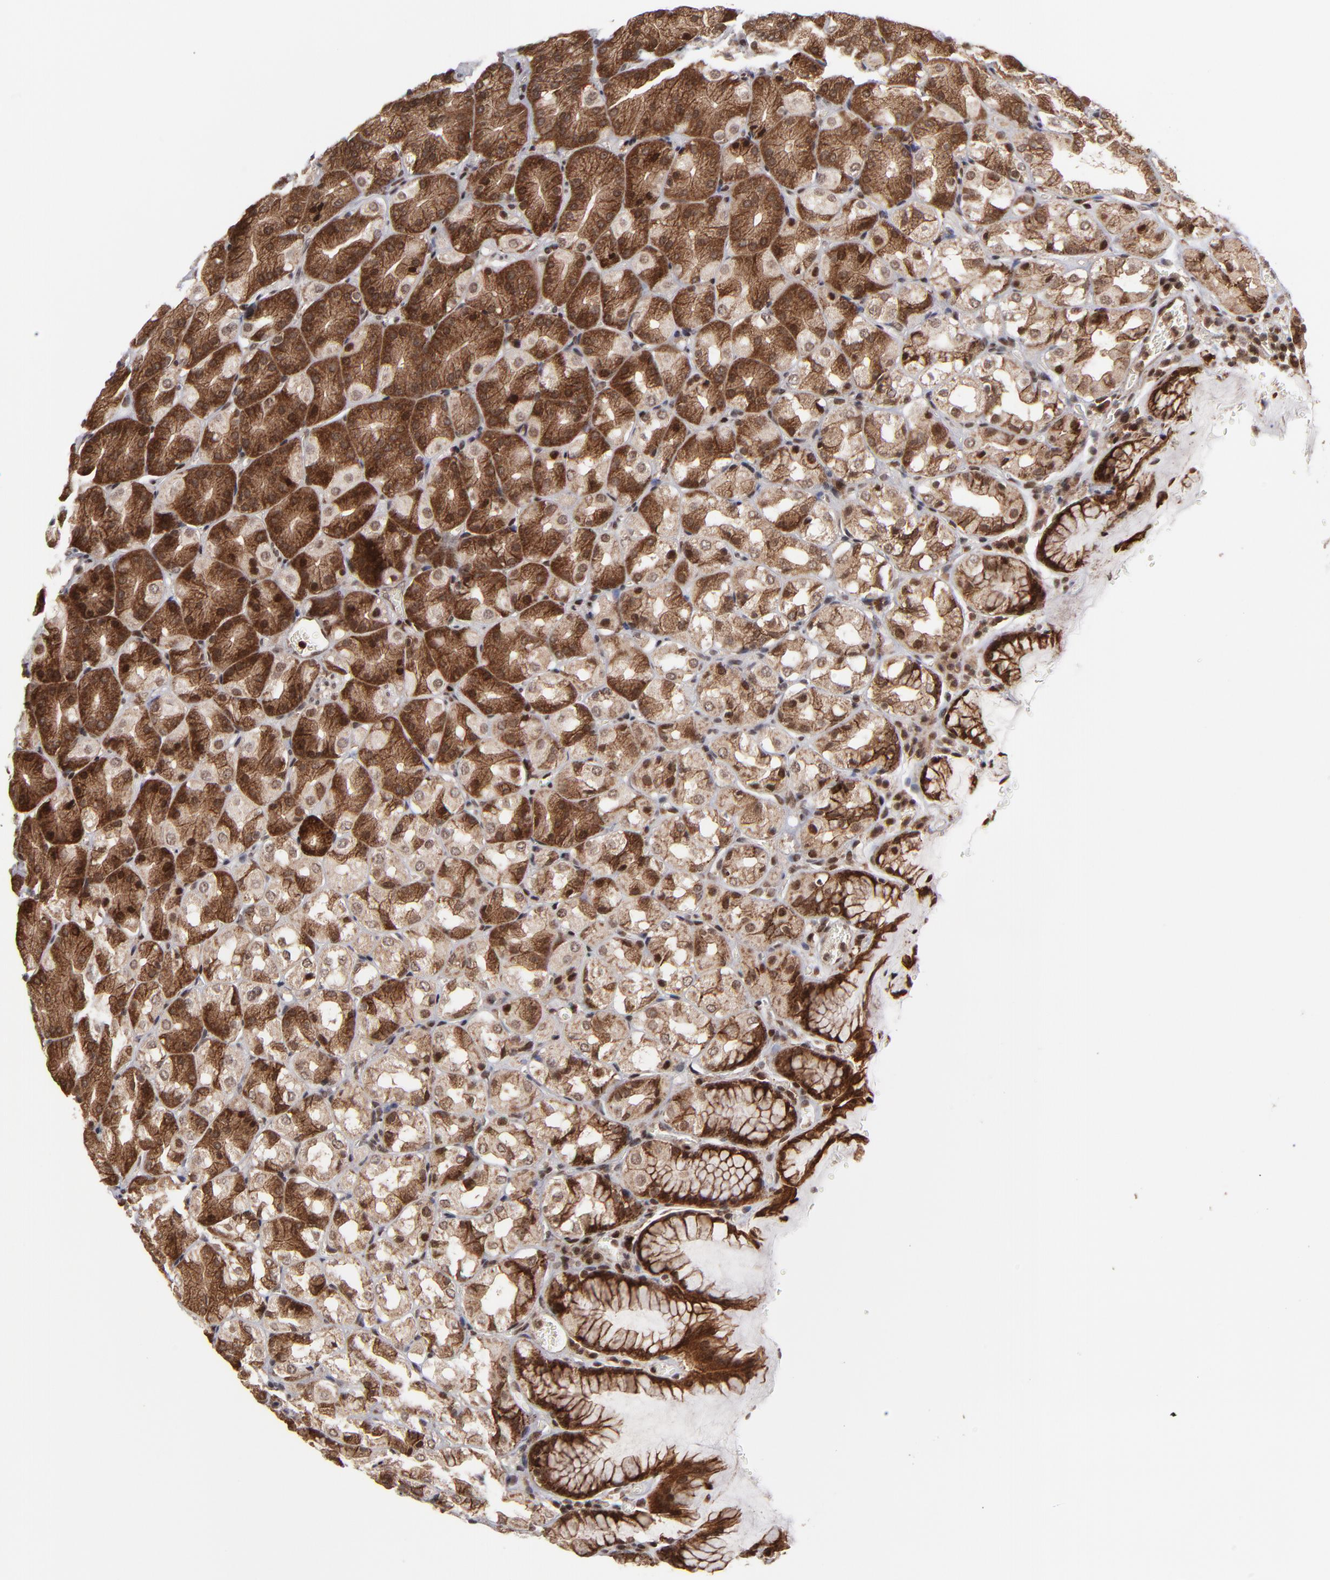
{"staining": {"intensity": "strong", "quantity": ">75%", "location": "cytoplasmic/membranous,nuclear"}, "tissue": "stomach", "cell_type": "Glandular cells", "image_type": "normal", "snomed": [{"axis": "morphology", "description": "Normal tissue, NOS"}, {"axis": "topography", "description": "Stomach, upper"}], "caption": "Protein expression analysis of normal human stomach reveals strong cytoplasmic/membranous,nuclear expression in about >75% of glandular cells. The protein is stained brown, and the nuclei are stained in blue (DAB (3,3'-diaminobenzidine) IHC with brightfield microscopy, high magnification).", "gene": "RGS6", "patient": {"sex": "female", "age": 81}}